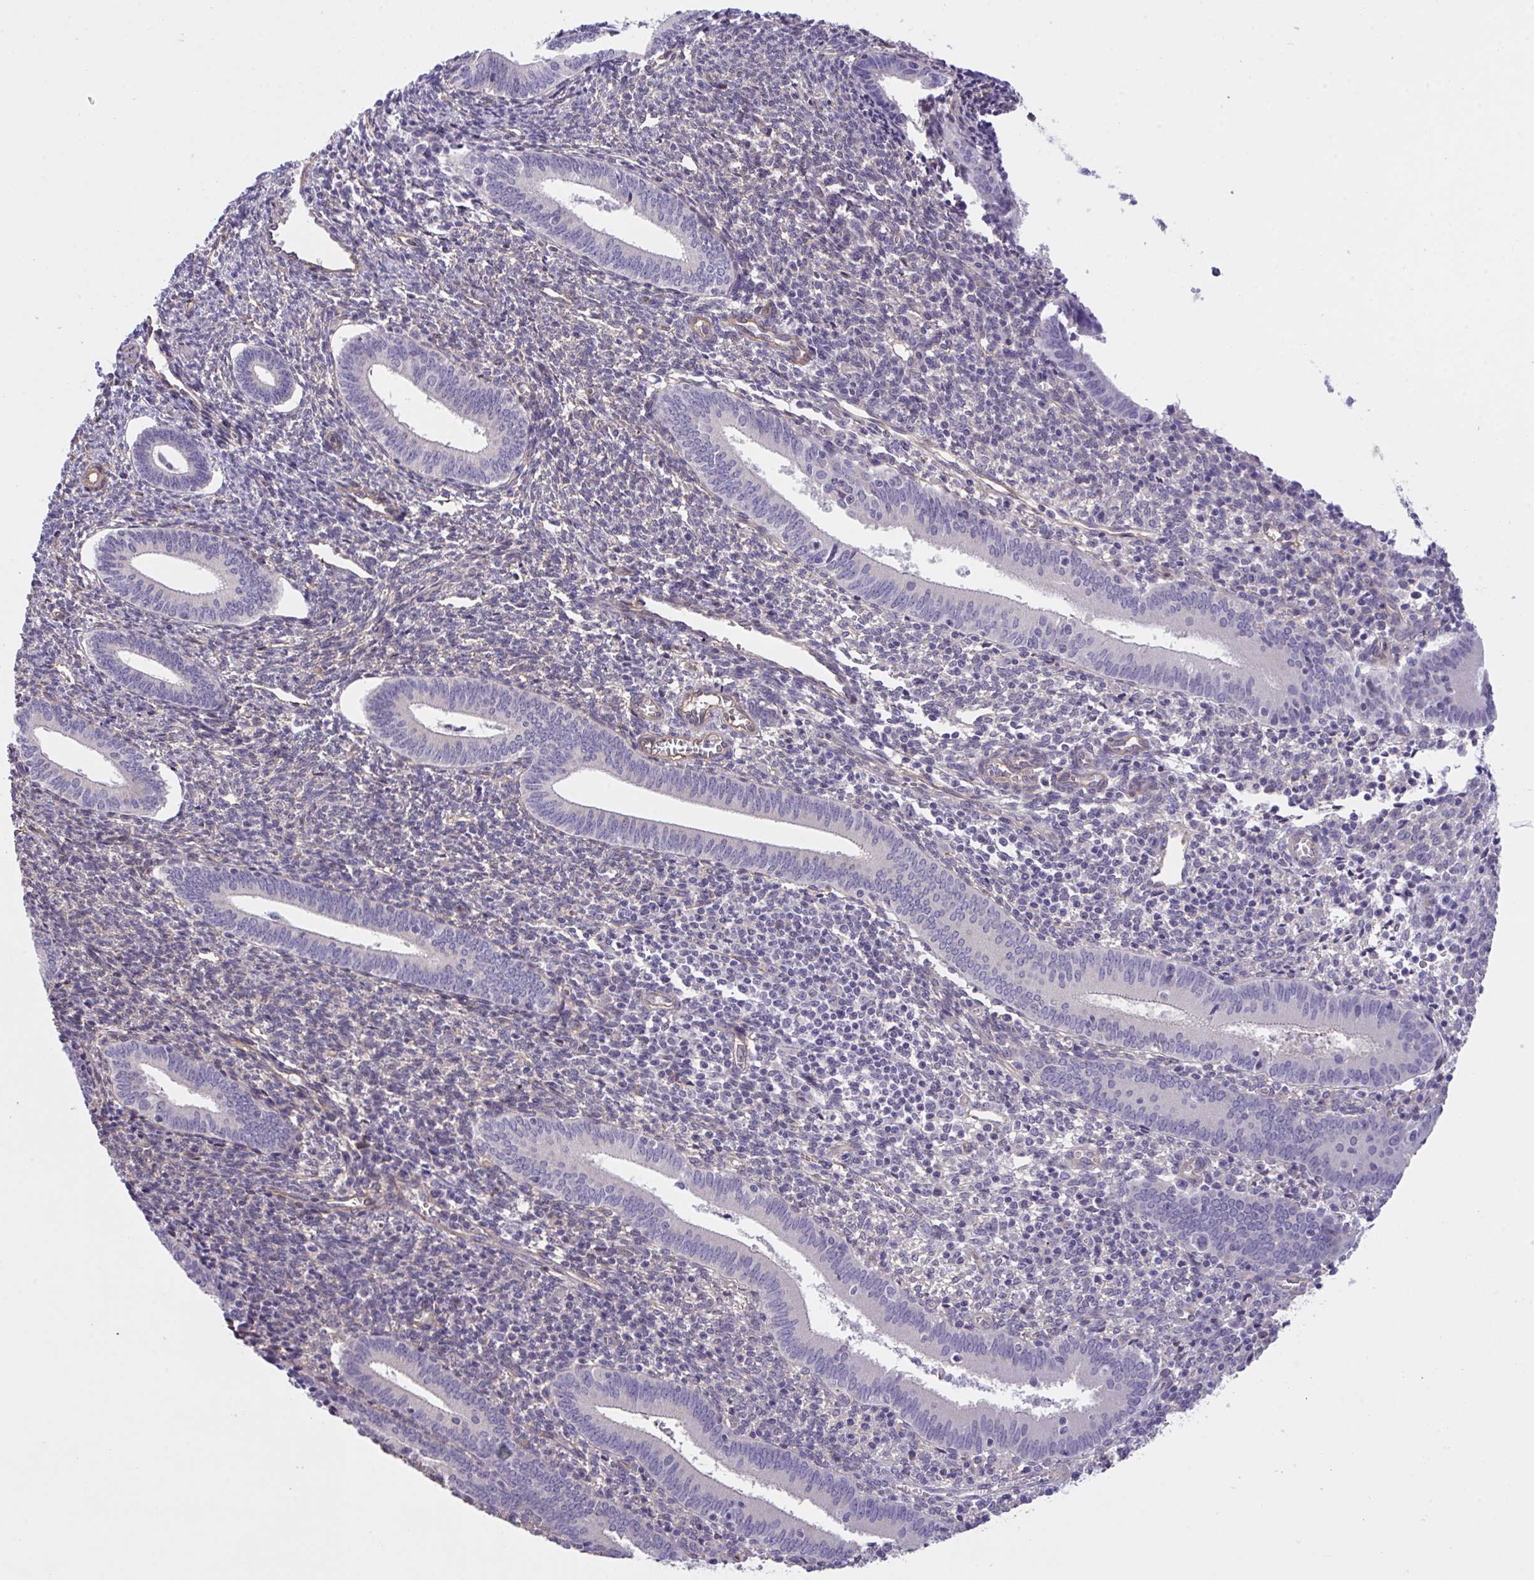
{"staining": {"intensity": "negative", "quantity": "none", "location": "none"}, "tissue": "endometrium", "cell_type": "Cells in endometrial stroma", "image_type": "normal", "snomed": [{"axis": "morphology", "description": "Normal tissue, NOS"}, {"axis": "topography", "description": "Endometrium"}], "caption": "DAB (3,3'-diaminobenzidine) immunohistochemical staining of unremarkable human endometrium demonstrates no significant expression in cells in endometrial stroma. The staining was performed using DAB (3,3'-diaminobenzidine) to visualize the protein expression in brown, while the nuclei were stained in blue with hematoxylin (Magnification: 20x).", "gene": "RHOXF1", "patient": {"sex": "female", "age": 41}}